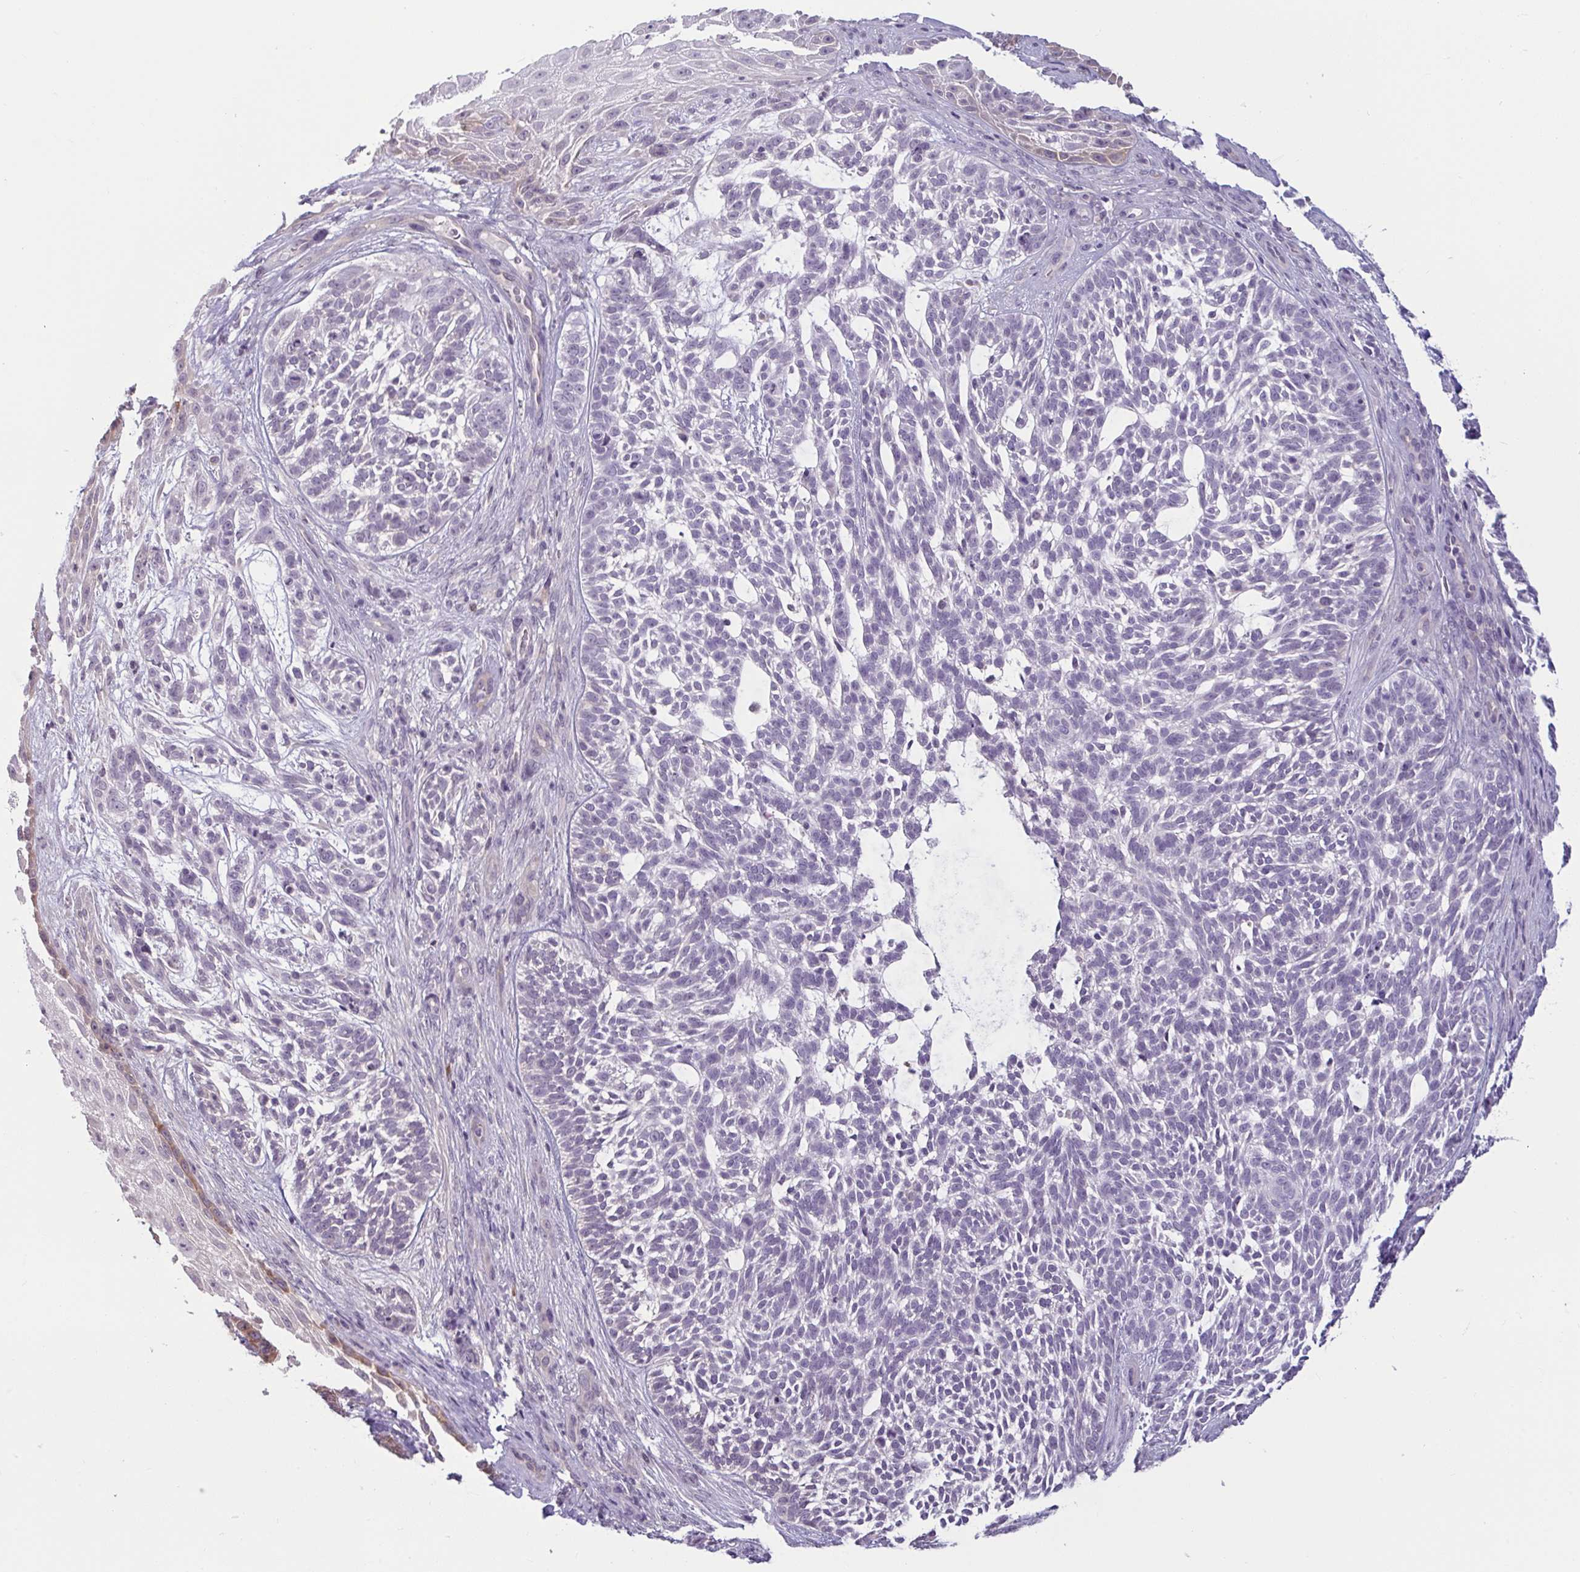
{"staining": {"intensity": "negative", "quantity": "none", "location": "none"}, "tissue": "skin cancer", "cell_type": "Tumor cells", "image_type": "cancer", "snomed": [{"axis": "morphology", "description": "Basal cell carcinoma"}, {"axis": "topography", "description": "Skin"}, {"axis": "topography", "description": "Skin, foot"}], "caption": "Skin basal cell carcinoma was stained to show a protein in brown. There is no significant expression in tumor cells.", "gene": "TBC1D4", "patient": {"sex": "female", "age": 77}}